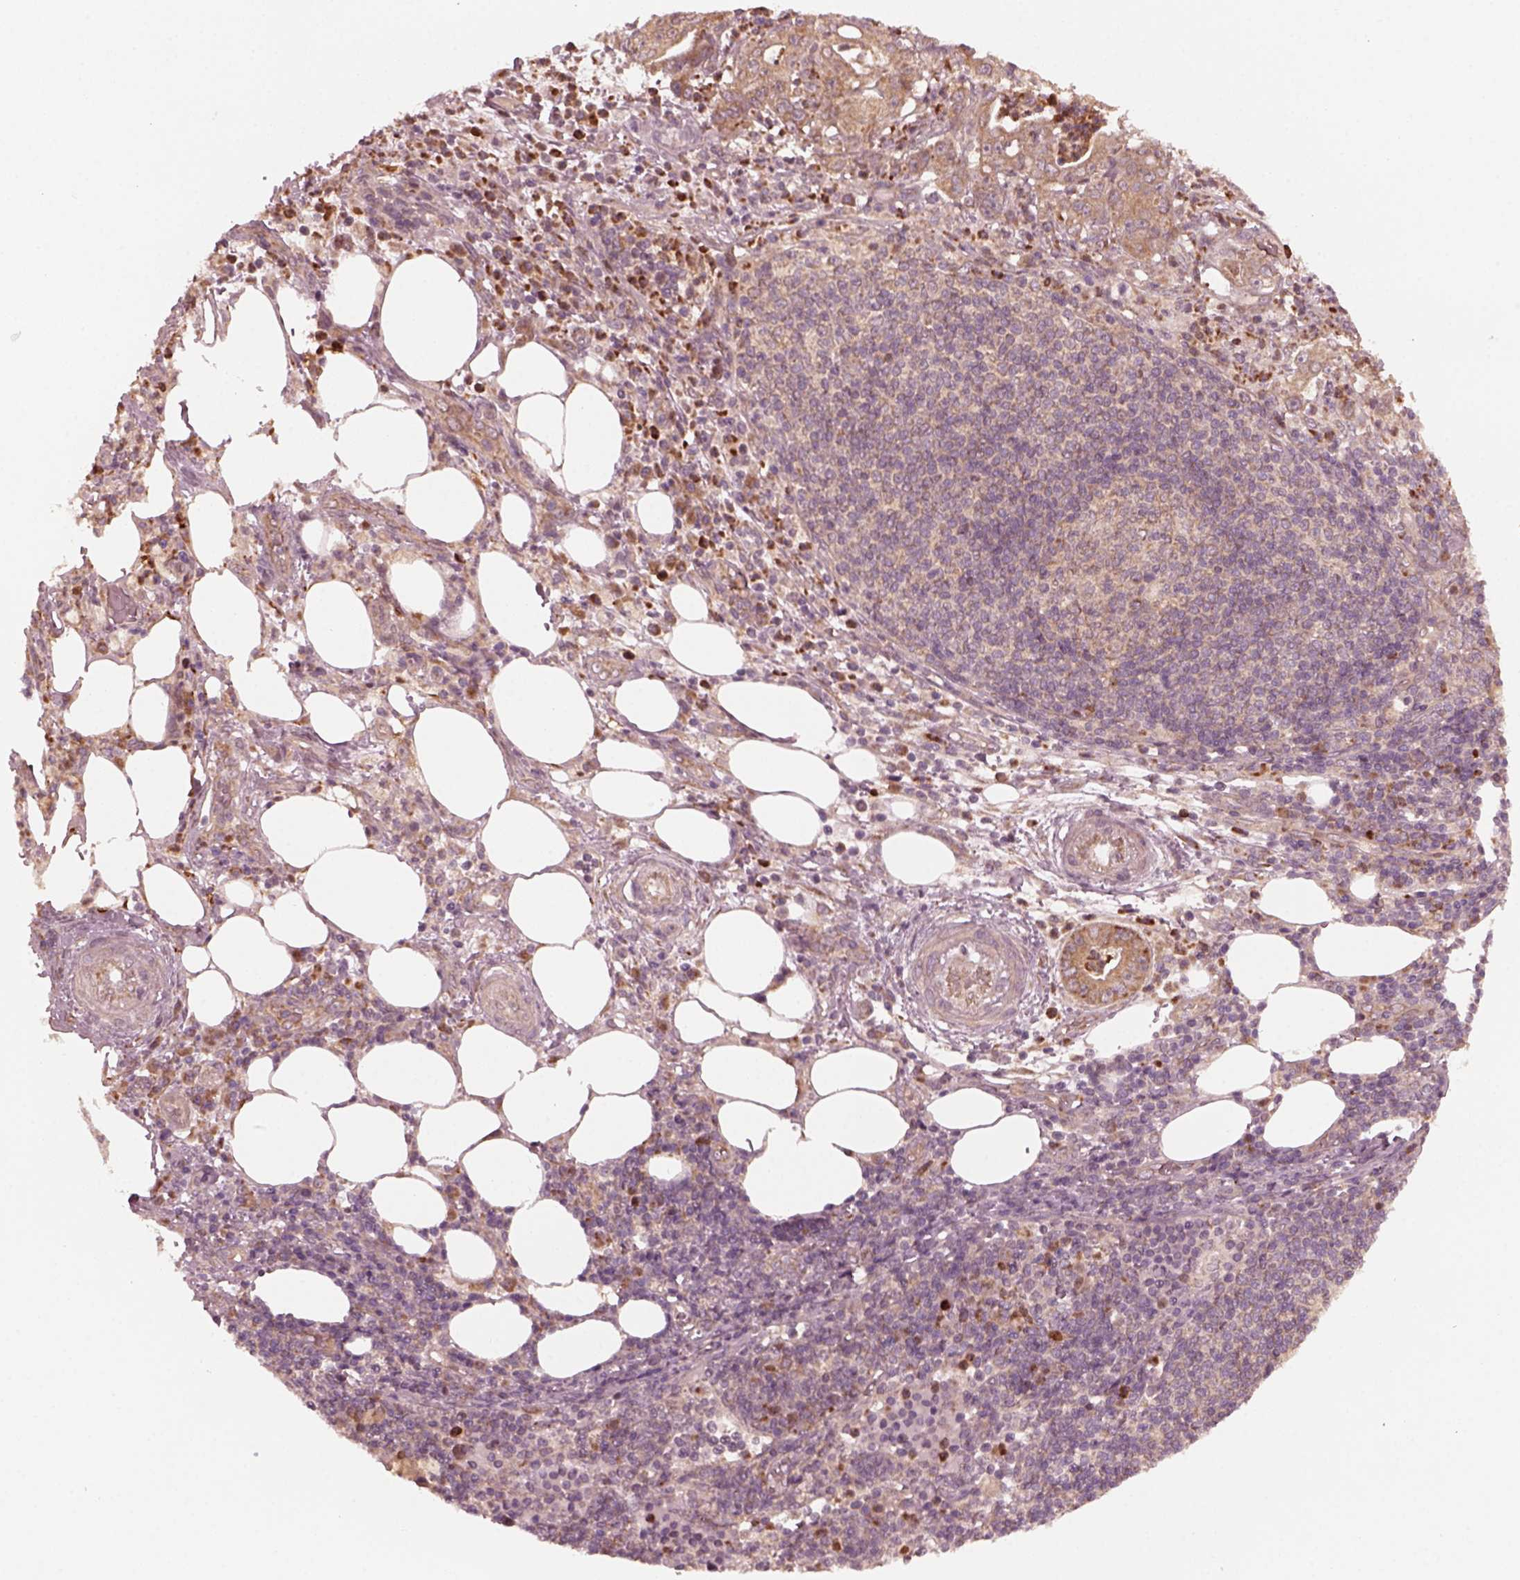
{"staining": {"intensity": "moderate", "quantity": ">75%", "location": "cytoplasmic/membranous"}, "tissue": "pancreatic cancer", "cell_type": "Tumor cells", "image_type": "cancer", "snomed": [{"axis": "morphology", "description": "Adenocarcinoma, NOS"}, {"axis": "topography", "description": "Pancreas"}], "caption": "Immunohistochemistry of human pancreatic cancer (adenocarcinoma) exhibits medium levels of moderate cytoplasmic/membranous expression in approximately >75% of tumor cells. The staining was performed using DAB, with brown indicating positive protein expression. Nuclei are stained blue with hematoxylin.", "gene": "FAF2", "patient": {"sex": "male", "age": 71}}